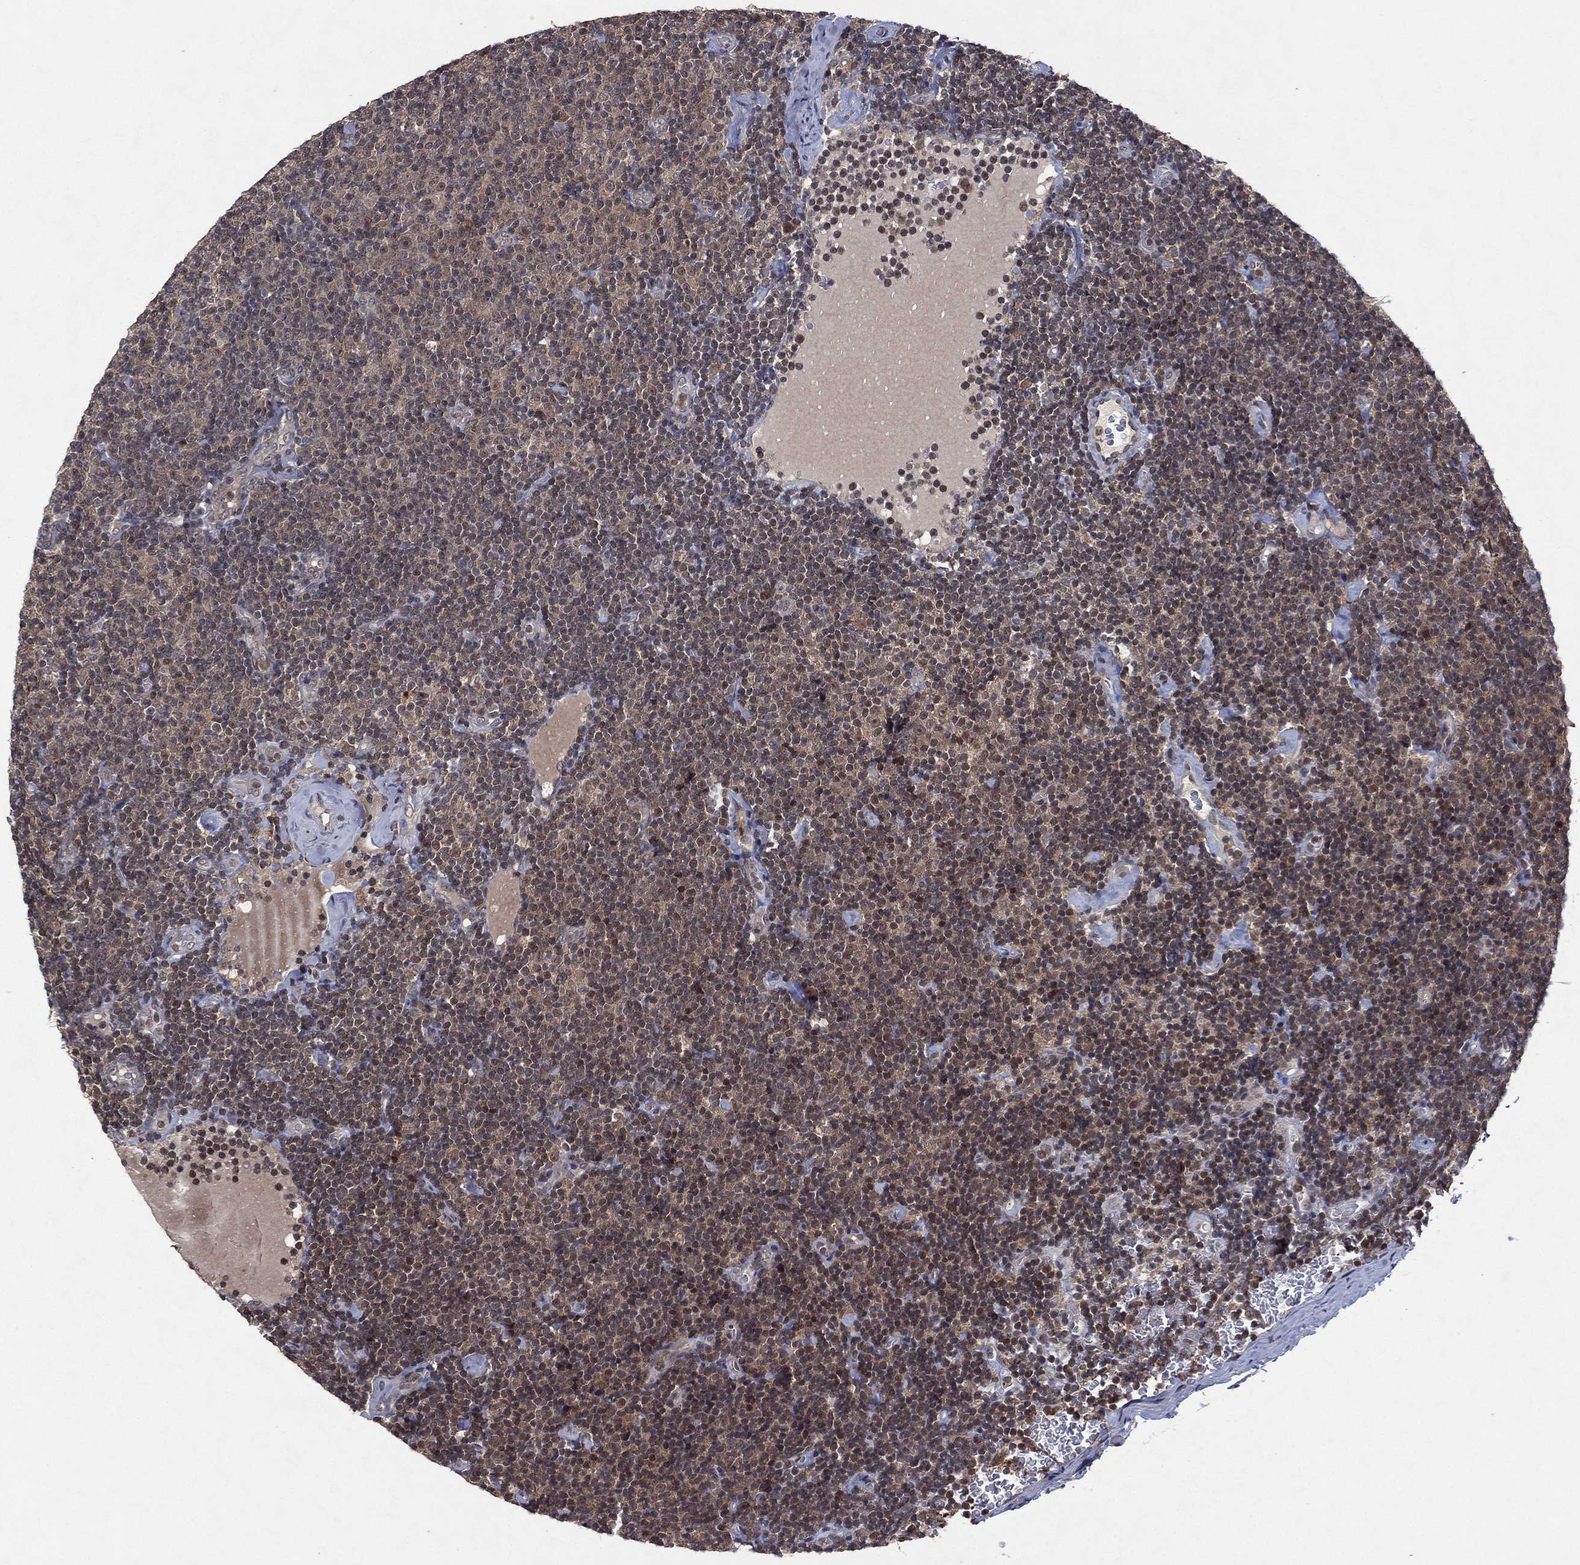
{"staining": {"intensity": "negative", "quantity": "none", "location": "none"}, "tissue": "lymphoma", "cell_type": "Tumor cells", "image_type": "cancer", "snomed": [{"axis": "morphology", "description": "Malignant lymphoma, non-Hodgkin's type, Low grade"}, {"axis": "topography", "description": "Lymph node"}], "caption": "Lymphoma was stained to show a protein in brown. There is no significant expression in tumor cells. The staining was performed using DAB to visualize the protein expression in brown, while the nuclei were stained in blue with hematoxylin (Magnification: 20x).", "gene": "ATG4B", "patient": {"sex": "male", "age": 81}}